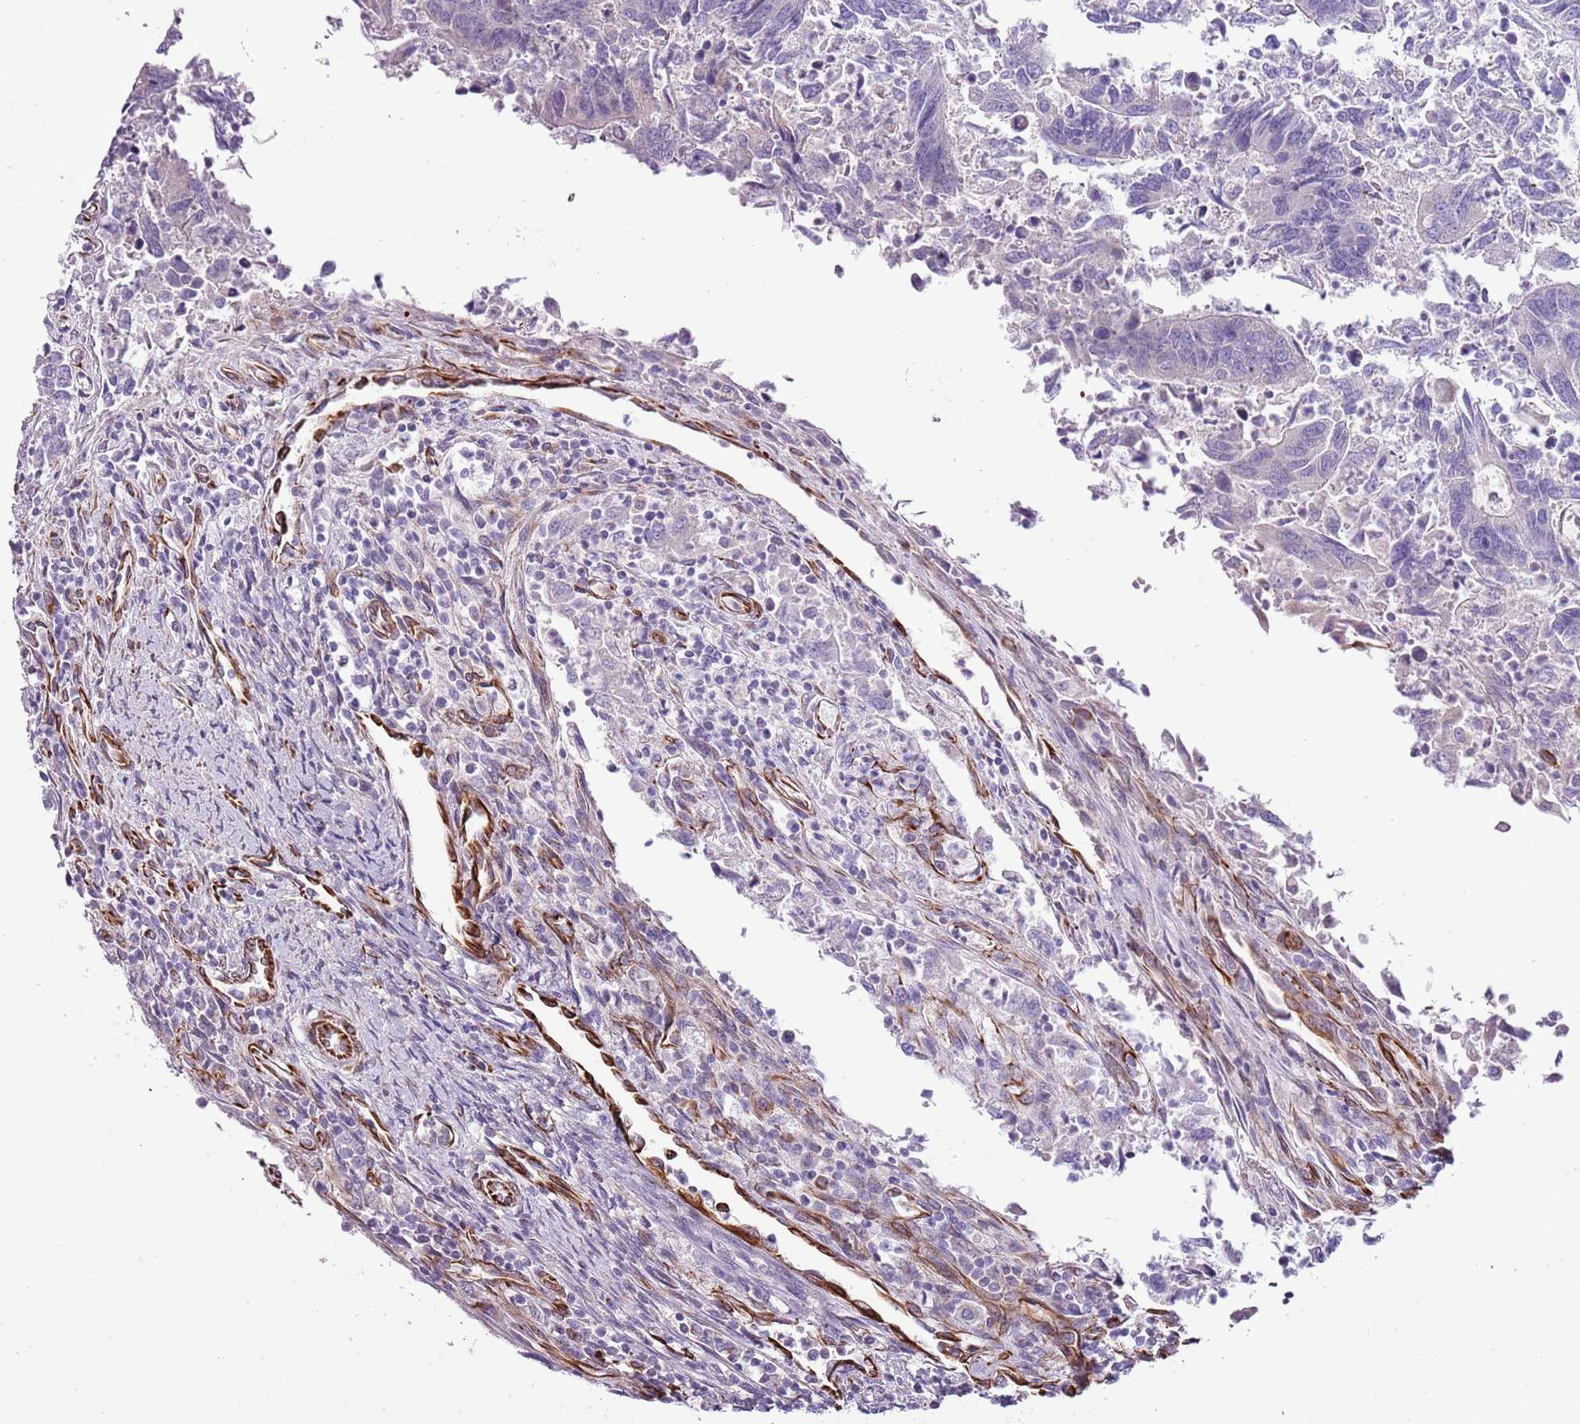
{"staining": {"intensity": "negative", "quantity": "none", "location": "none"}, "tissue": "colorectal cancer", "cell_type": "Tumor cells", "image_type": "cancer", "snomed": [{"axis": "morphology", "description": "Adenocarcinoma, NOS"}, {"axis": "topography", "description": "Colon"}], "caption": "Colorectal adenocarcinoma stained for a protein using immunohistochemistry (IHC) shows no expression tumor cells.", "gene": "ZNF786", "patient": {"sex": "female", "age": 67}}